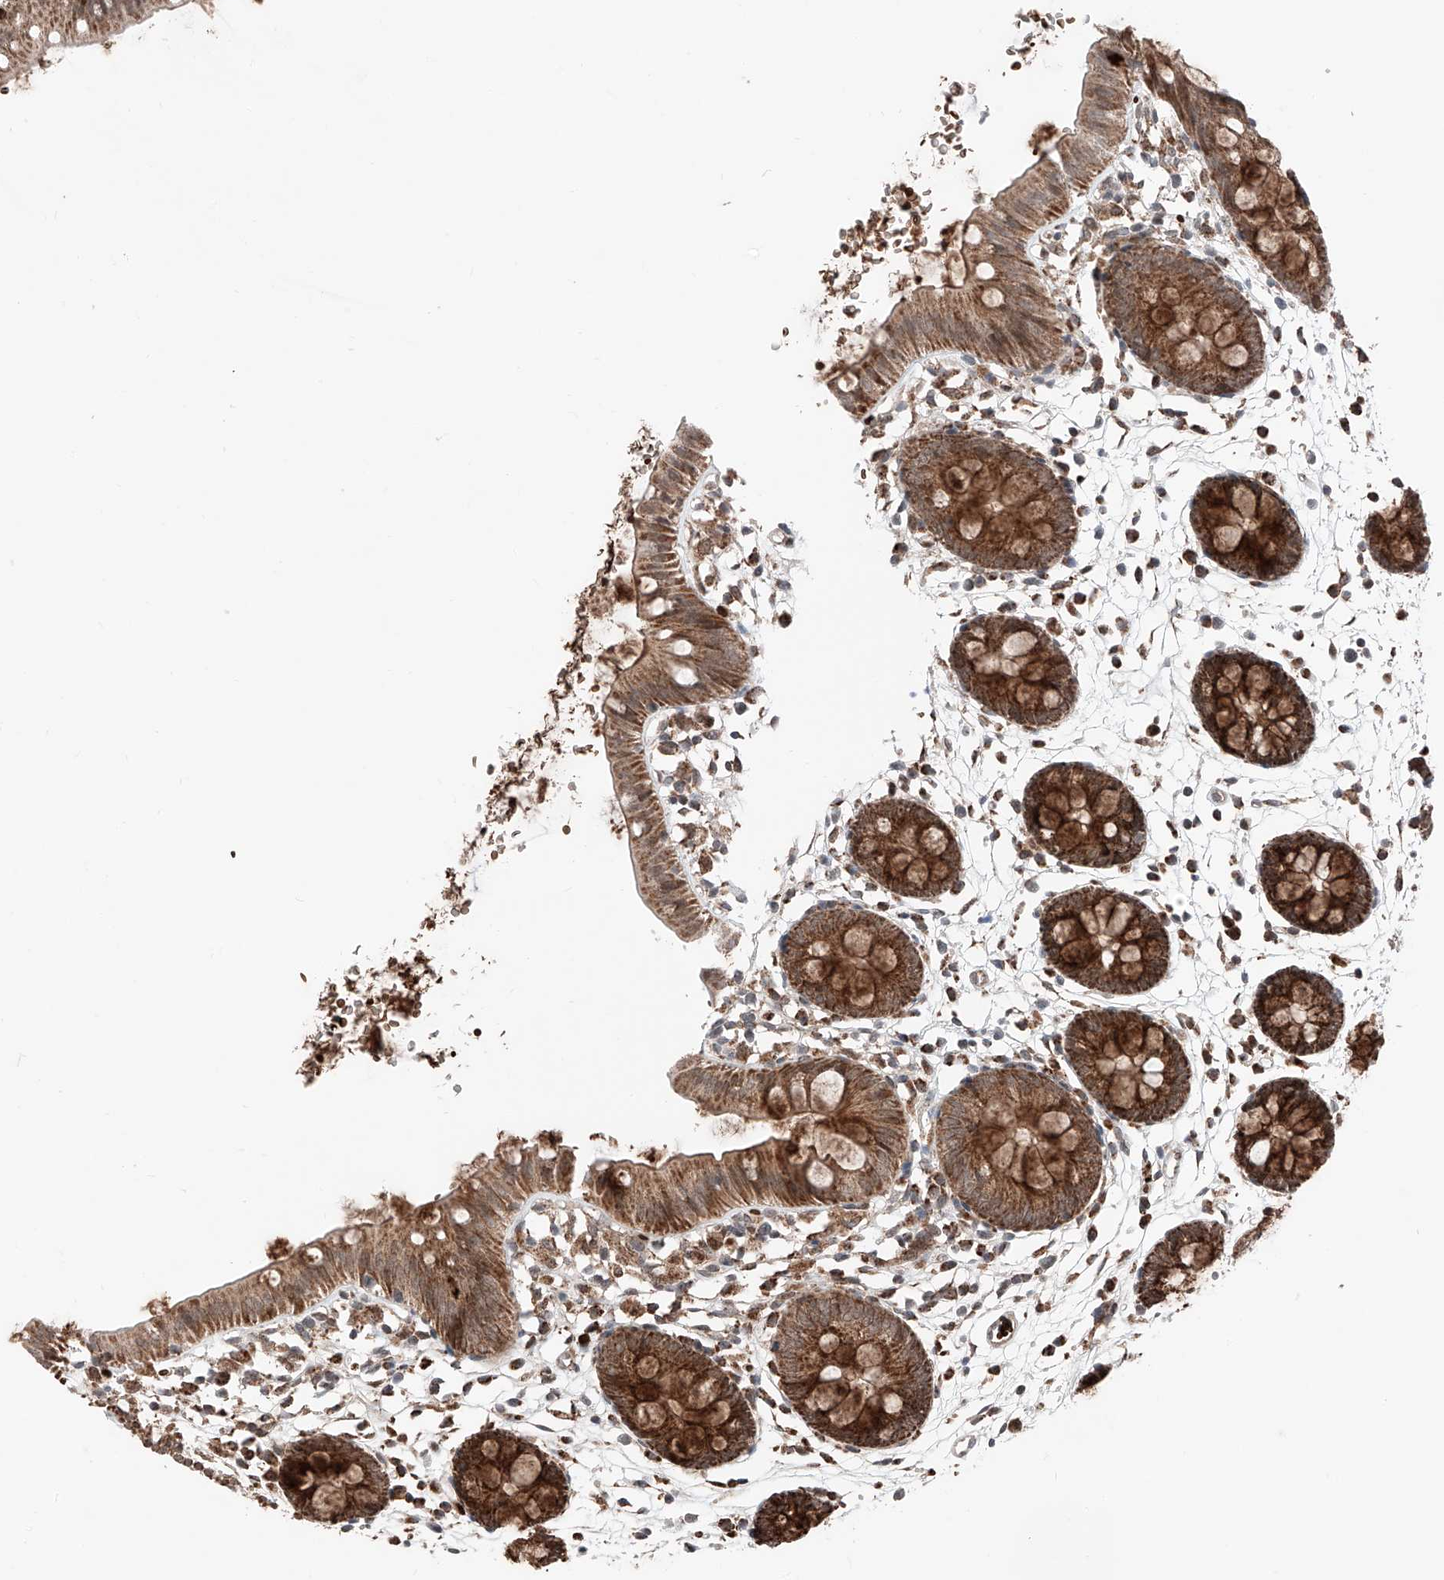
{"staining": {"intensity": "moderate", "quantity": "25%-75%", "location": "cytoplasmic/membranous"}, "tissue": "colon", "cell_type": "Endothelial cells", "image_type": "normal", "snomed": [{"axis": "morphology", "description": "Normal tissue, NOS"}, {"axis": "topography", "description": "Colon"}], "caption": "Brown immunohistochemical staining in benign colon shows moderate cytoplasmic/membranous positivity in approximately 25%-75% of endothelial cells.", "gene": "ZSCAN29", "patient": {"sex": "male", "age": 56}}